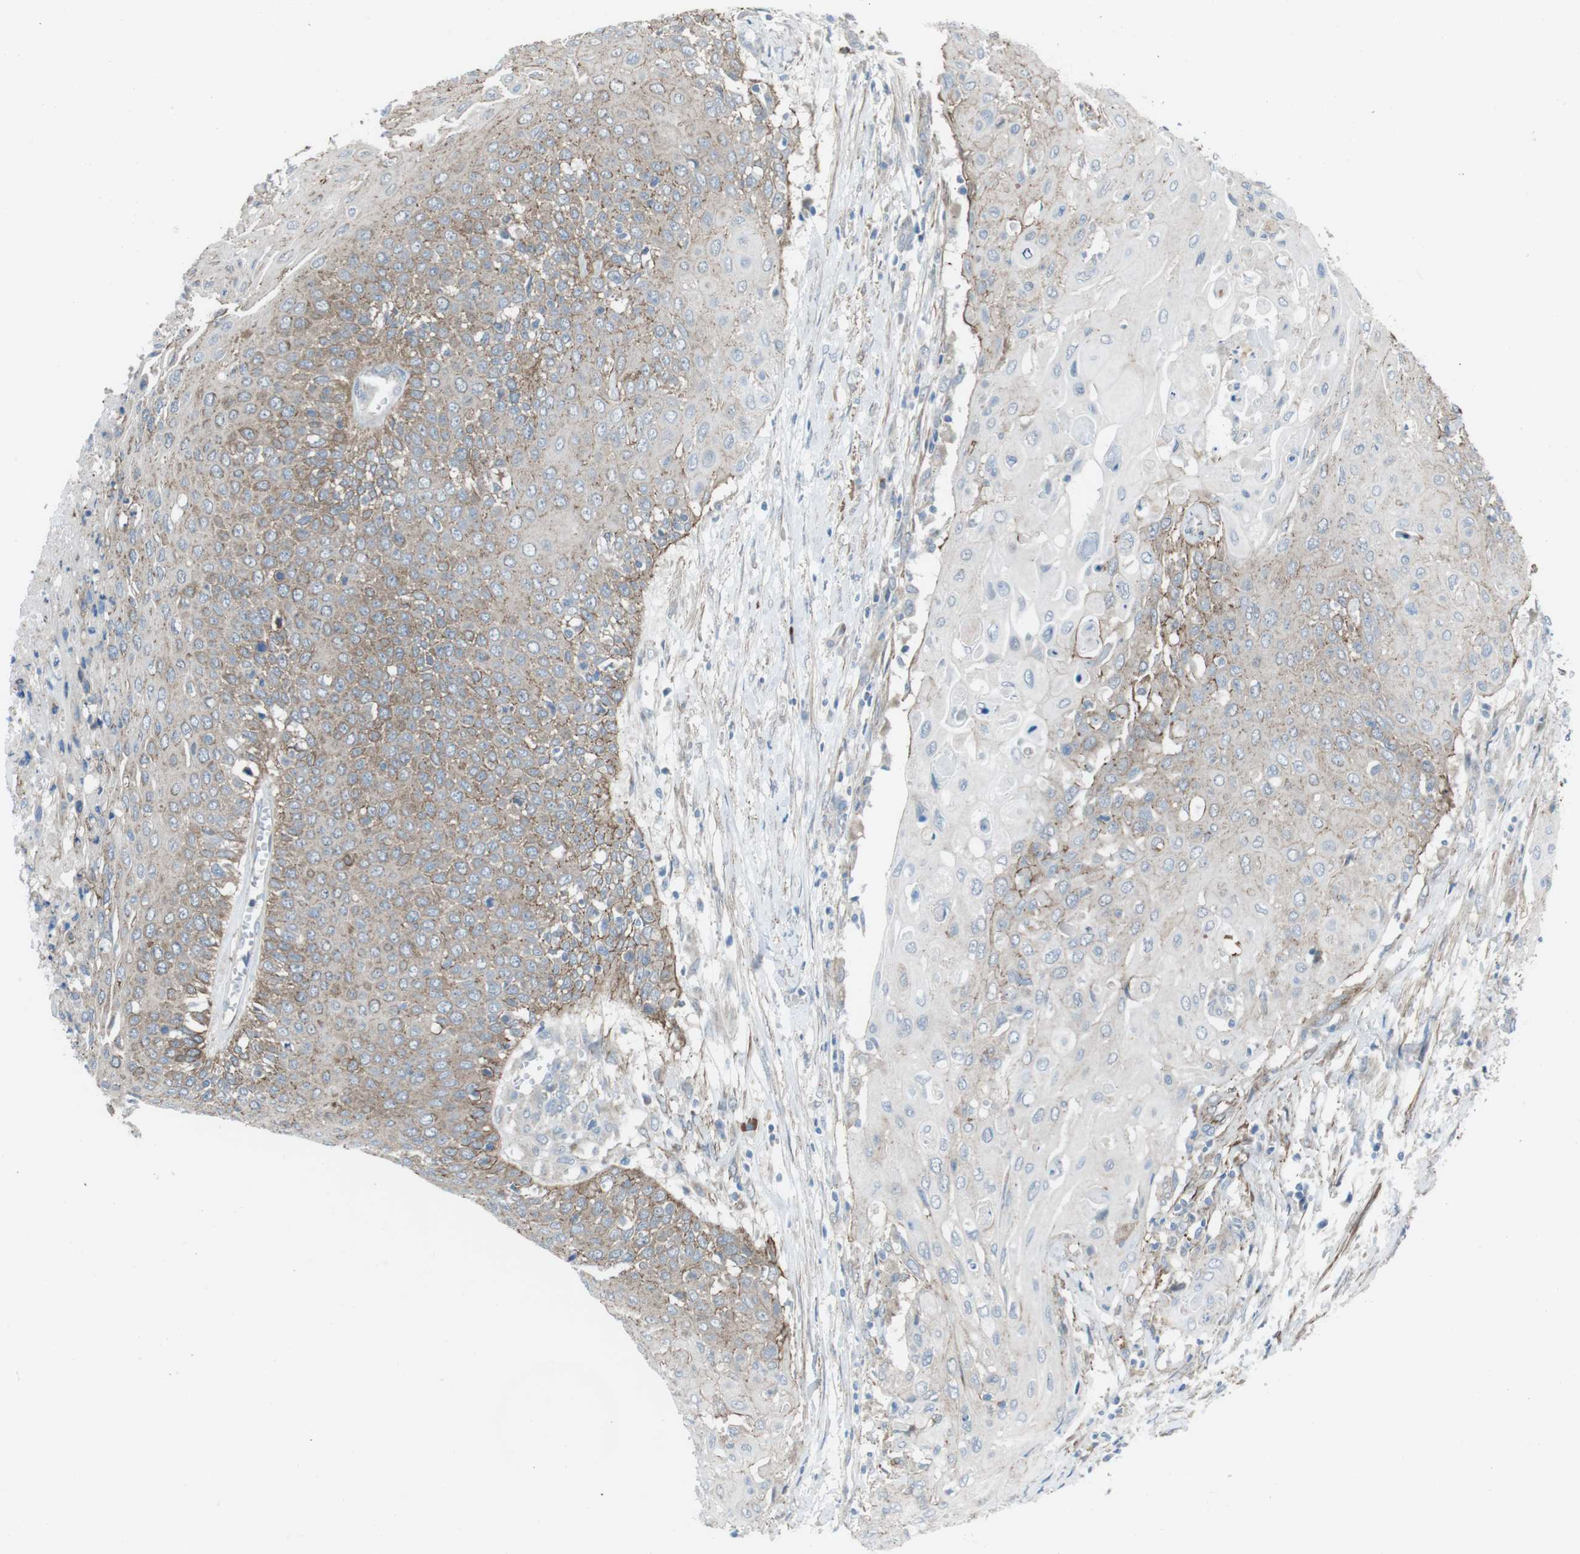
{"staining": {"intensity": "weak", "quantity": ">75%", "location": "cytoplasmic/membranous"}, "tissue": "cervical cancer", "cell_type": "Tumor cells", "image_type": "cancer", "snomed": [{"axis": "morphology", "description": "Squamous cell carcinoma, NOS"}, {"axis": "topography", "description": "Cervix"}], "caption": "A brown stain shows weak cytoplasmic/membranous positivity of a protein in squamous cell carcinoma (cervical) tumor cells. The protein is stained brown, and the nuclei are stained in blue (DAB (3,3'-diaminobenzidine) IHC with brightfield microscopy, high magnification).", "gene": "FAM174B", "patient": {"sex": "female", "age": 39}}